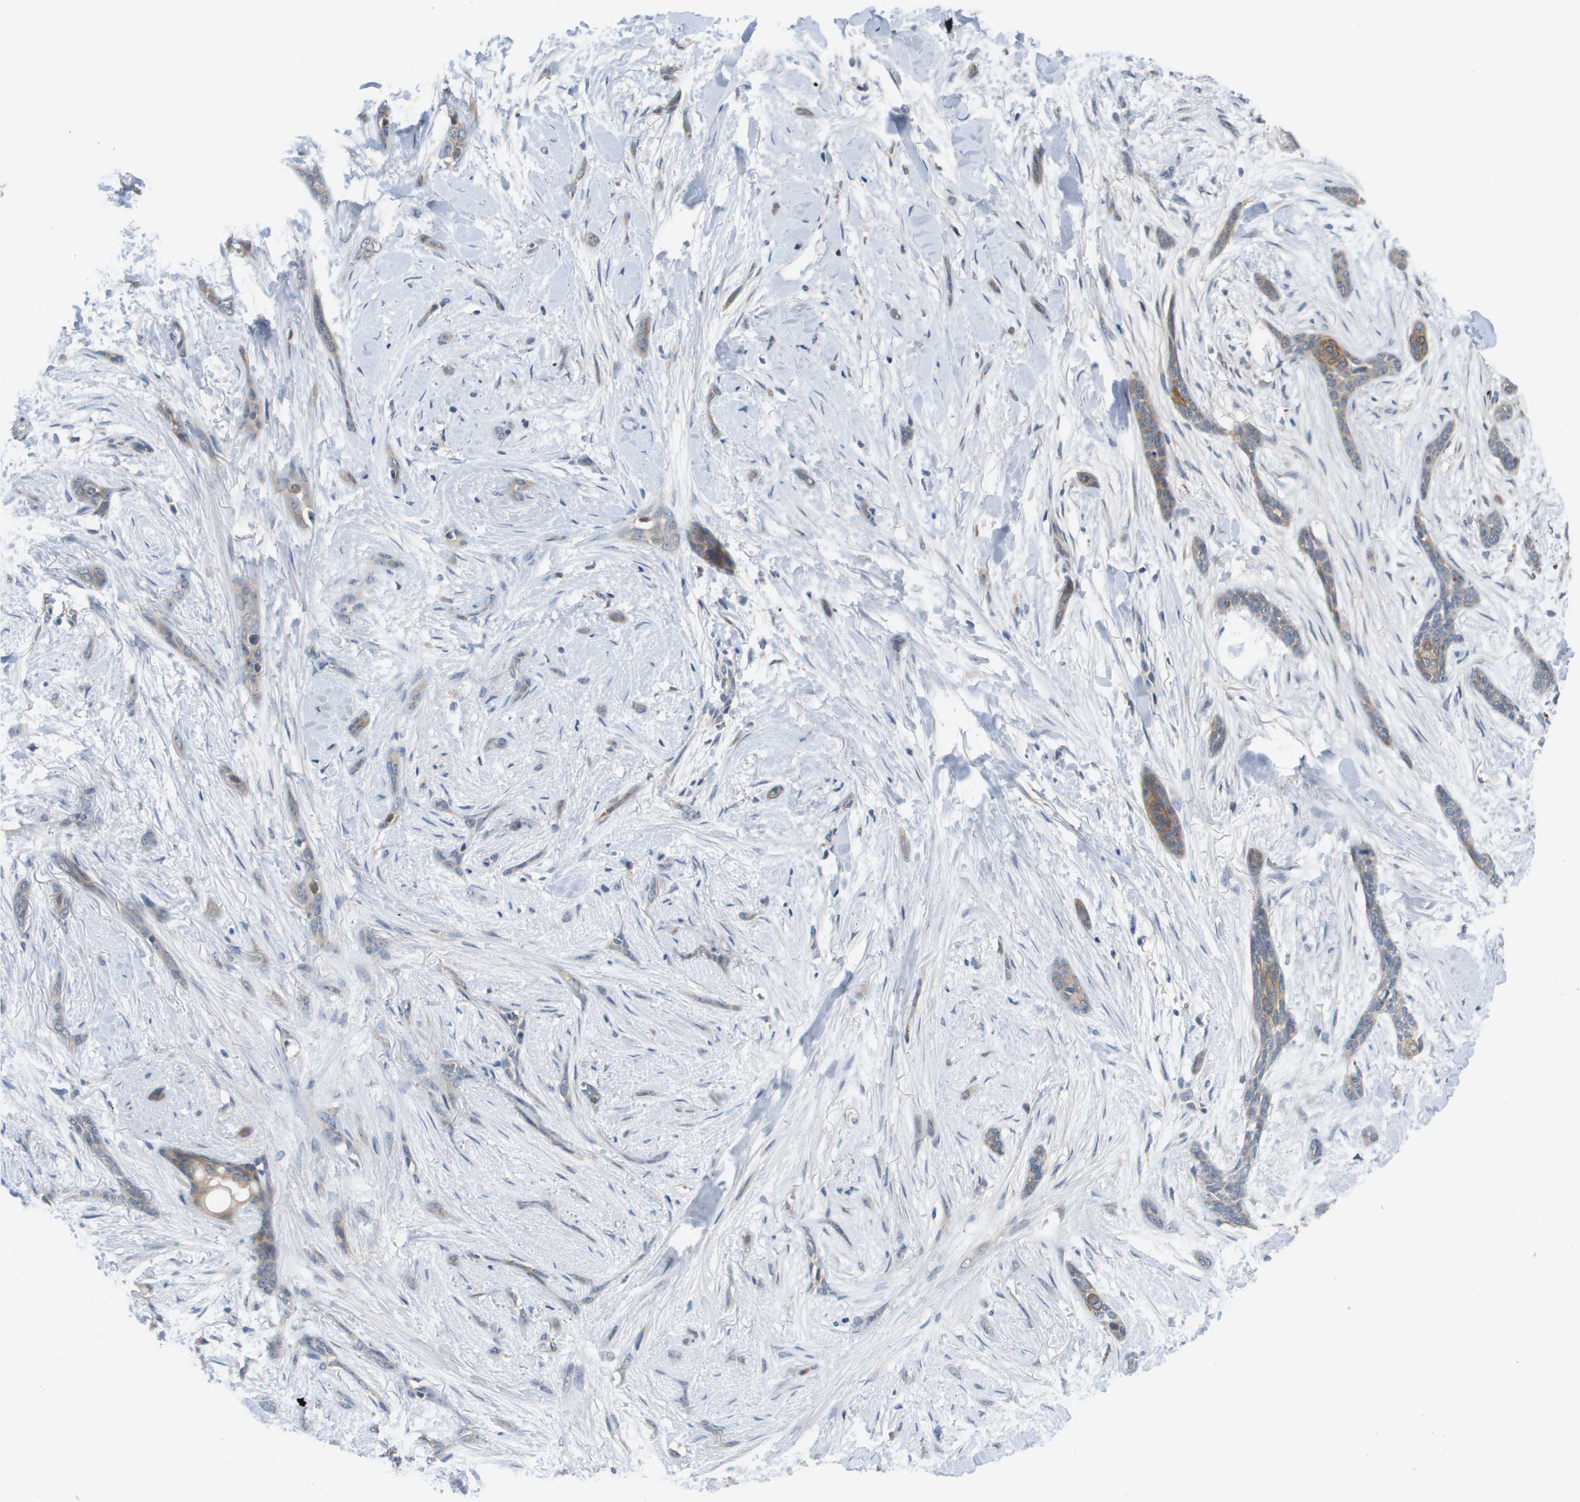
{"staining": {"intensity": "moderate", "quantity": "<25%", "location": "cytoplasmic/membranous"}, "tissue": "skin cancer", "cell_type": "Tumor cells", "image_type": "cancer", "snomed": [{"axis": "morphology", "description": "Basal cell carcinoma"}, {"axis": "morphology", "description": "Adnexal tumor, benign"}, {"axis": "topography", "description": "Skin"}], "caption": "Protein analysis of skin cancer tissue demonstrates moderate cytoplasmic/membranous expression in approximately <25% of tumor cells. The protein is shown in brown color, while the nuclei are stained blue.", "gene": "SLC25A20", "patient": {"sex": "female", "age": 42}}